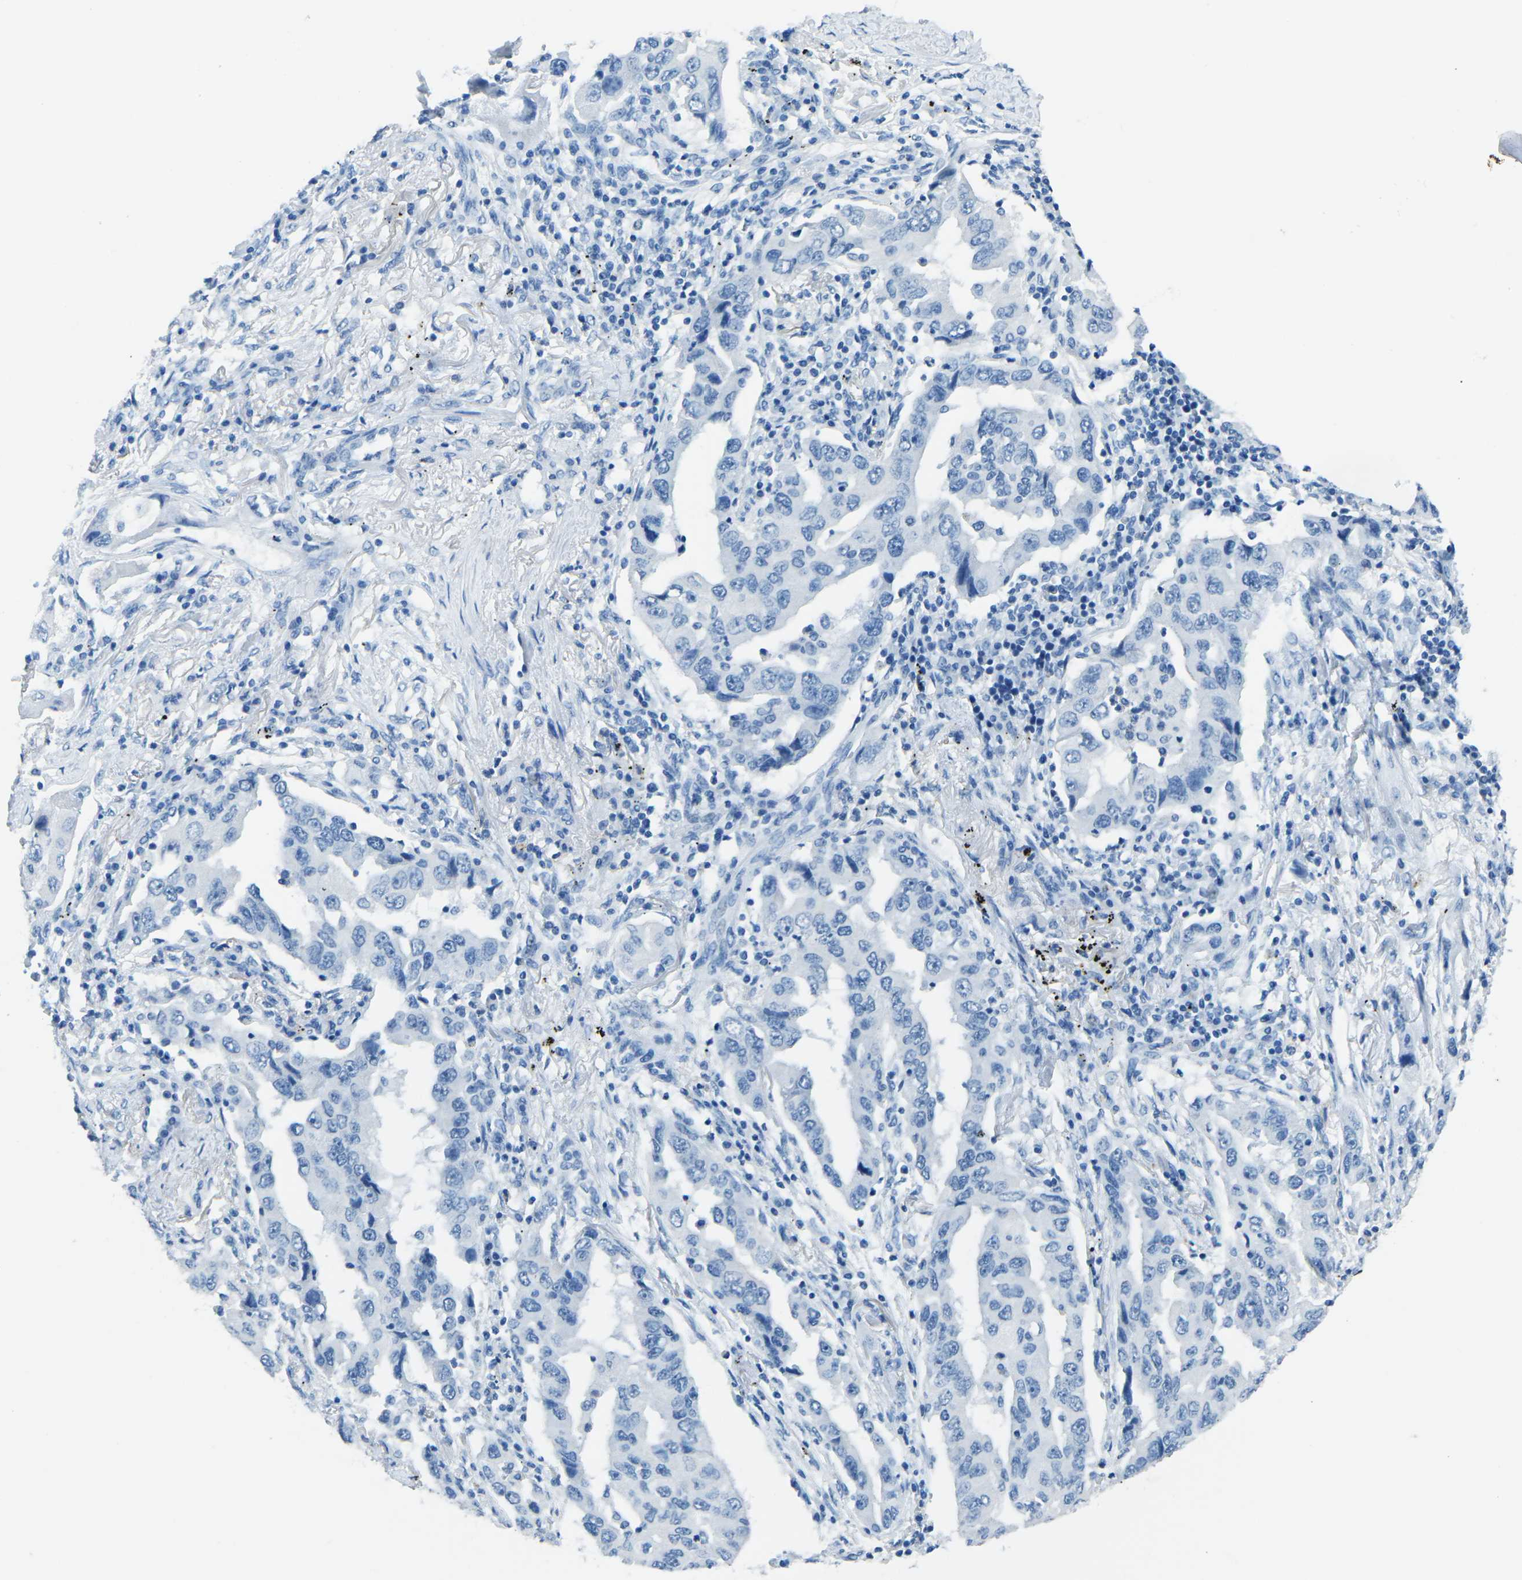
{"staining": {"intensity": "negative", "quantity": "none", "location": "none"}, "tissue": "lung cancer", "cell_type": "Tumor cells", "image_type": "cancer", "snomed": [{"axis": "morphology", "description": "Adenocarcinoma, NOS"}, {"axis": "topography", "description": "Lung"}], "caption": "Photomicrograph shows no significant protein expression in tumor cells of lung cancer.", "gene": "MYH8", "patient": {"sex": "female", "age": 65}}